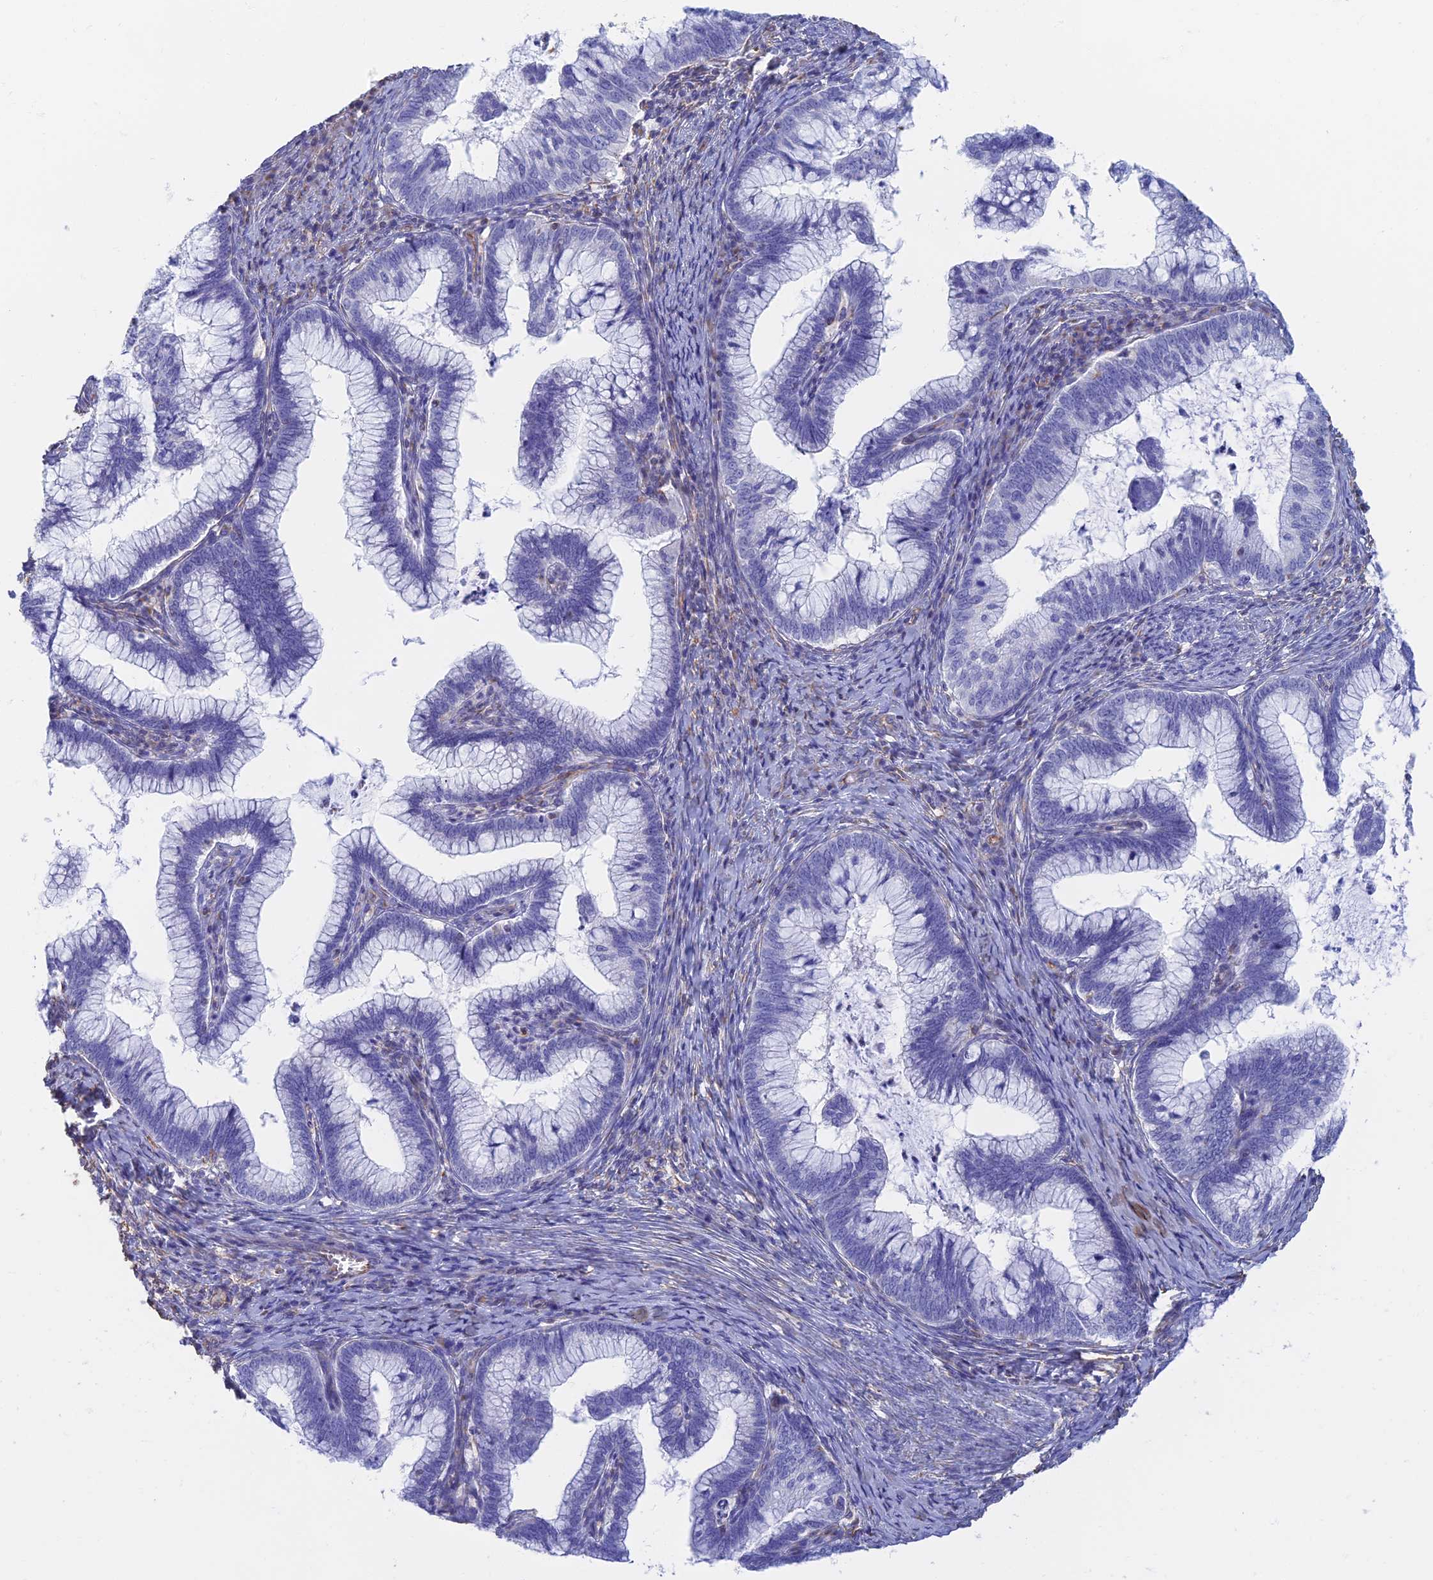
{"staining": {"intensity": "negative", "quantity": "none", "location": "none"}, "tissue": "cervical cancer", "cell_type": "Tumor cells", "image_type": "cancer", "snomed": [{"axis": "morphology", "description": "Adenocarcinoma, NOS"}, {"axis": "topography", "description": "Cervix"}], "caption": "A high-resolution histopathology image shows immunohistochemistry staining of adenocarcinoma (cervical), which shows no significant expression in tumor cells. The staining was performed using DAB (3,3'-diaminobenzidine) to visualize the protein expression in brown, while the nuclei were stained in blue with hematoxylin (Magnification: 20x).", "gene": "RMC1", "patient": {"sex": "female", "age": 36}}